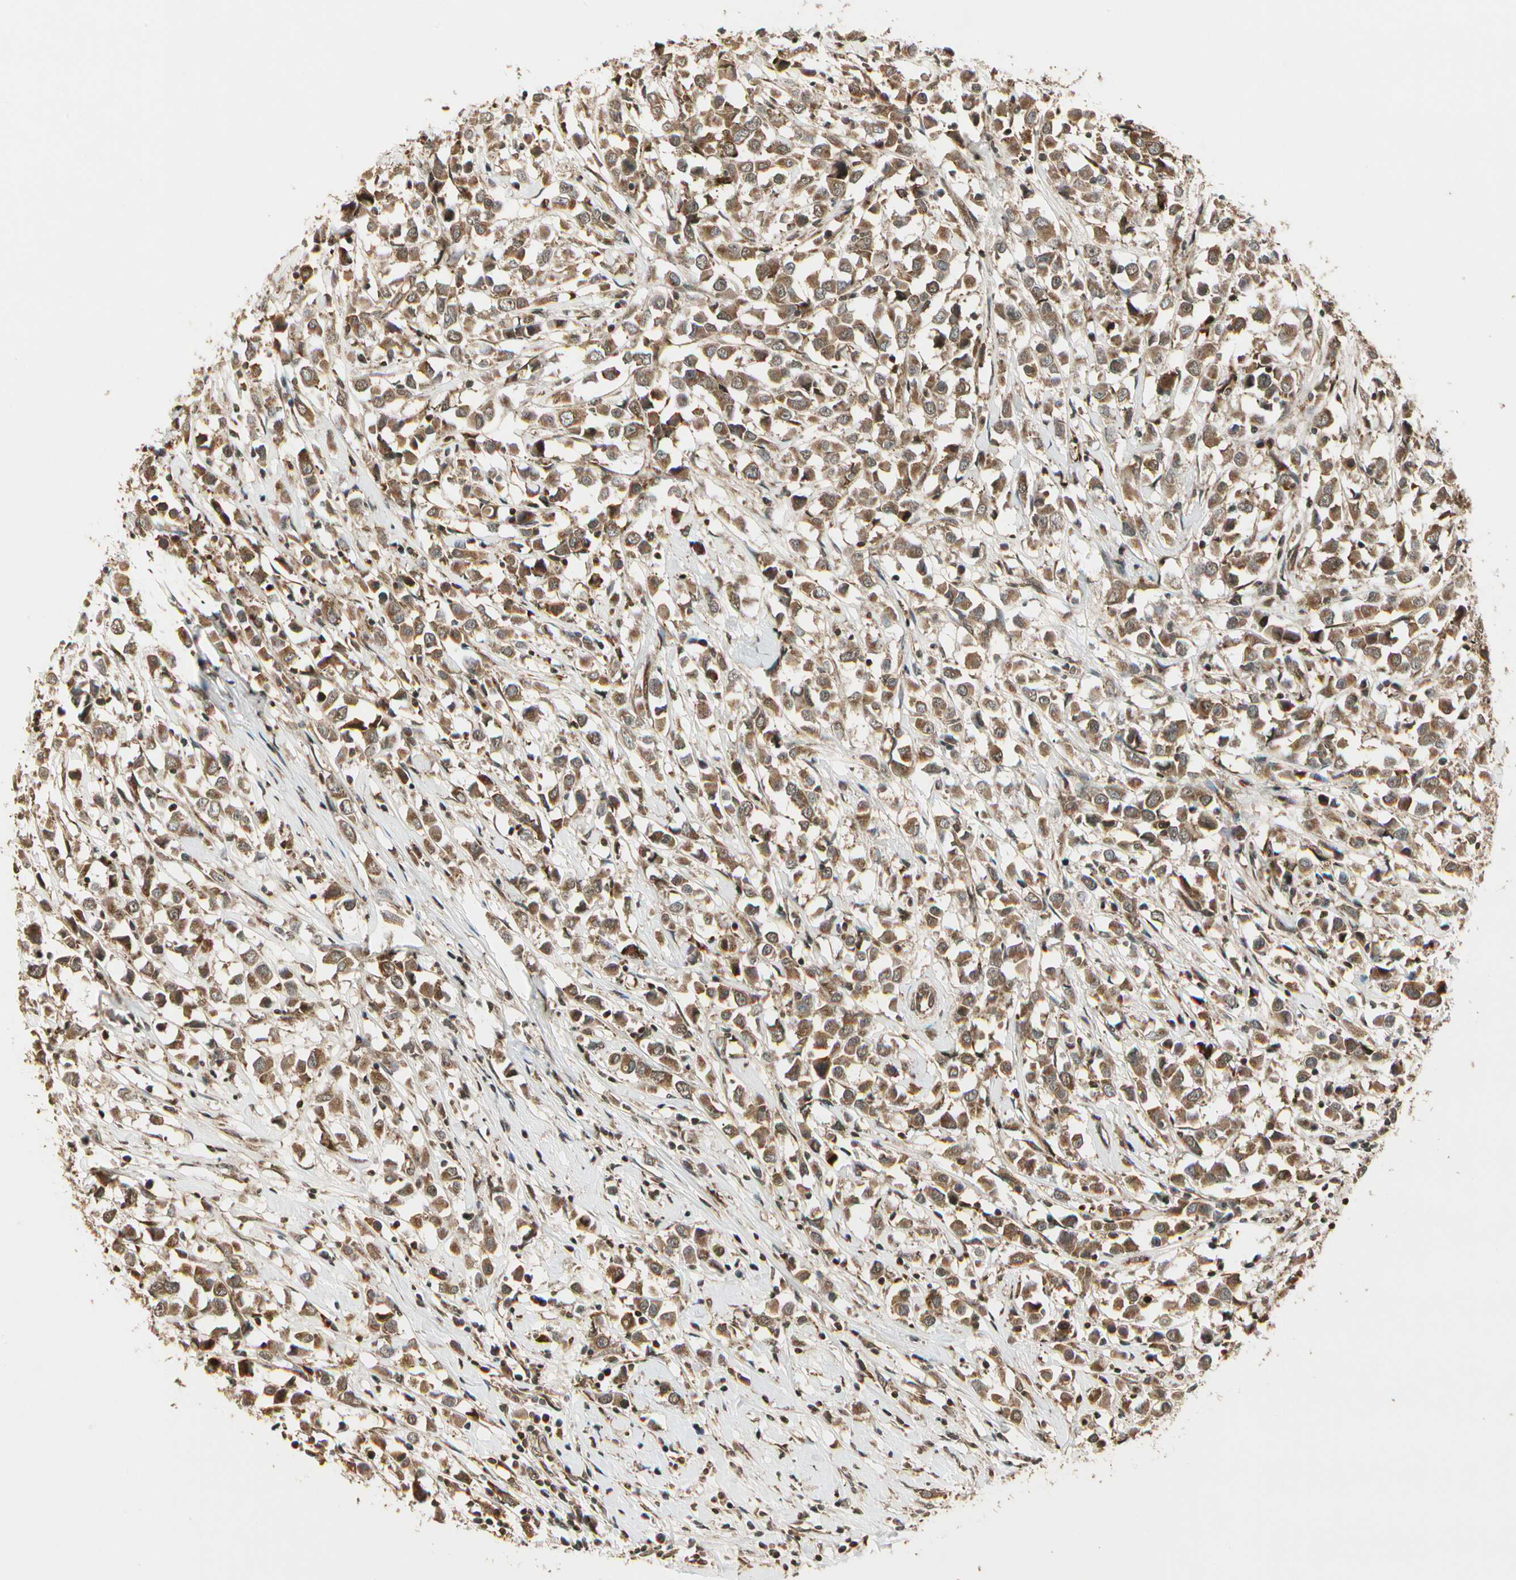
{"staining": {"intensity": "moderate", "quantity": ">75%", "location": "cytoplasmic/membranous"}, "tissue": "breast cancer", "cell_type": "Tumor cells", "image_type": "cancer", "snomed": [{"axis": "morphology", "description": "Duct carcinoma"}, {"axis": "topography", "description": "Breast"}], "caption": "Moderate cytoplasmic/membranous protein expression is identified in approximately >75% of tumor cells in breast cancer.", "gene": "GLUL", "patient": {"sex": "female", "age": 61}}